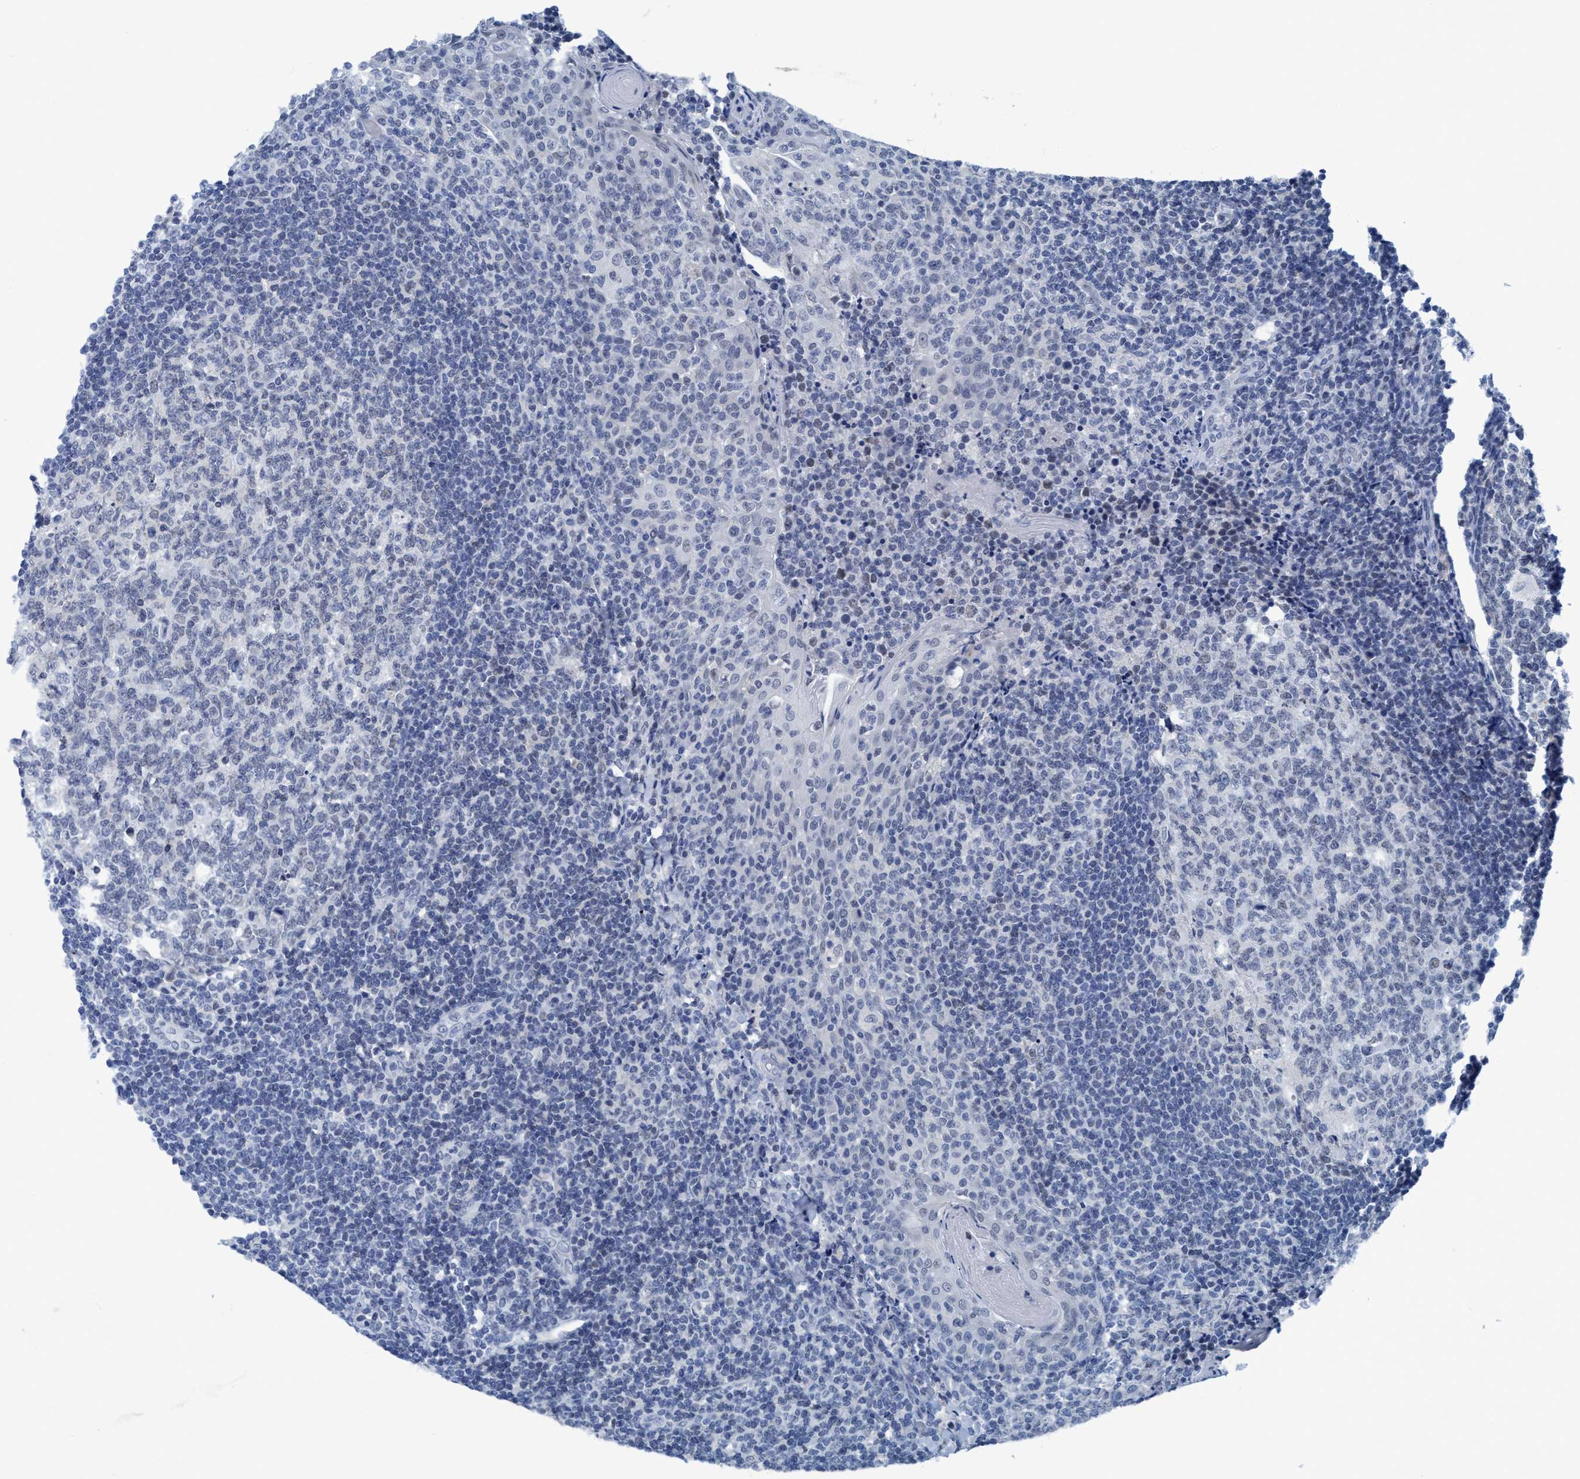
{"staining": {"intensity": "negative", "quantity": "none", "location": "none"}, "tissue": "tonsil", "cell_type": "Germinal center cells", "image_type": "normal", "snomed": [{"axis": "morphology", "description": "Normal tissue, NOS"}, {"axis": "topography", "description": "Tonsil"}], "caption": "Immunohistochemical staining of normal human tonsil exhibits no significant expression in germinal center cells.", "gene": "DNAI1", "patient": {"sex": "female", "age": 19}}